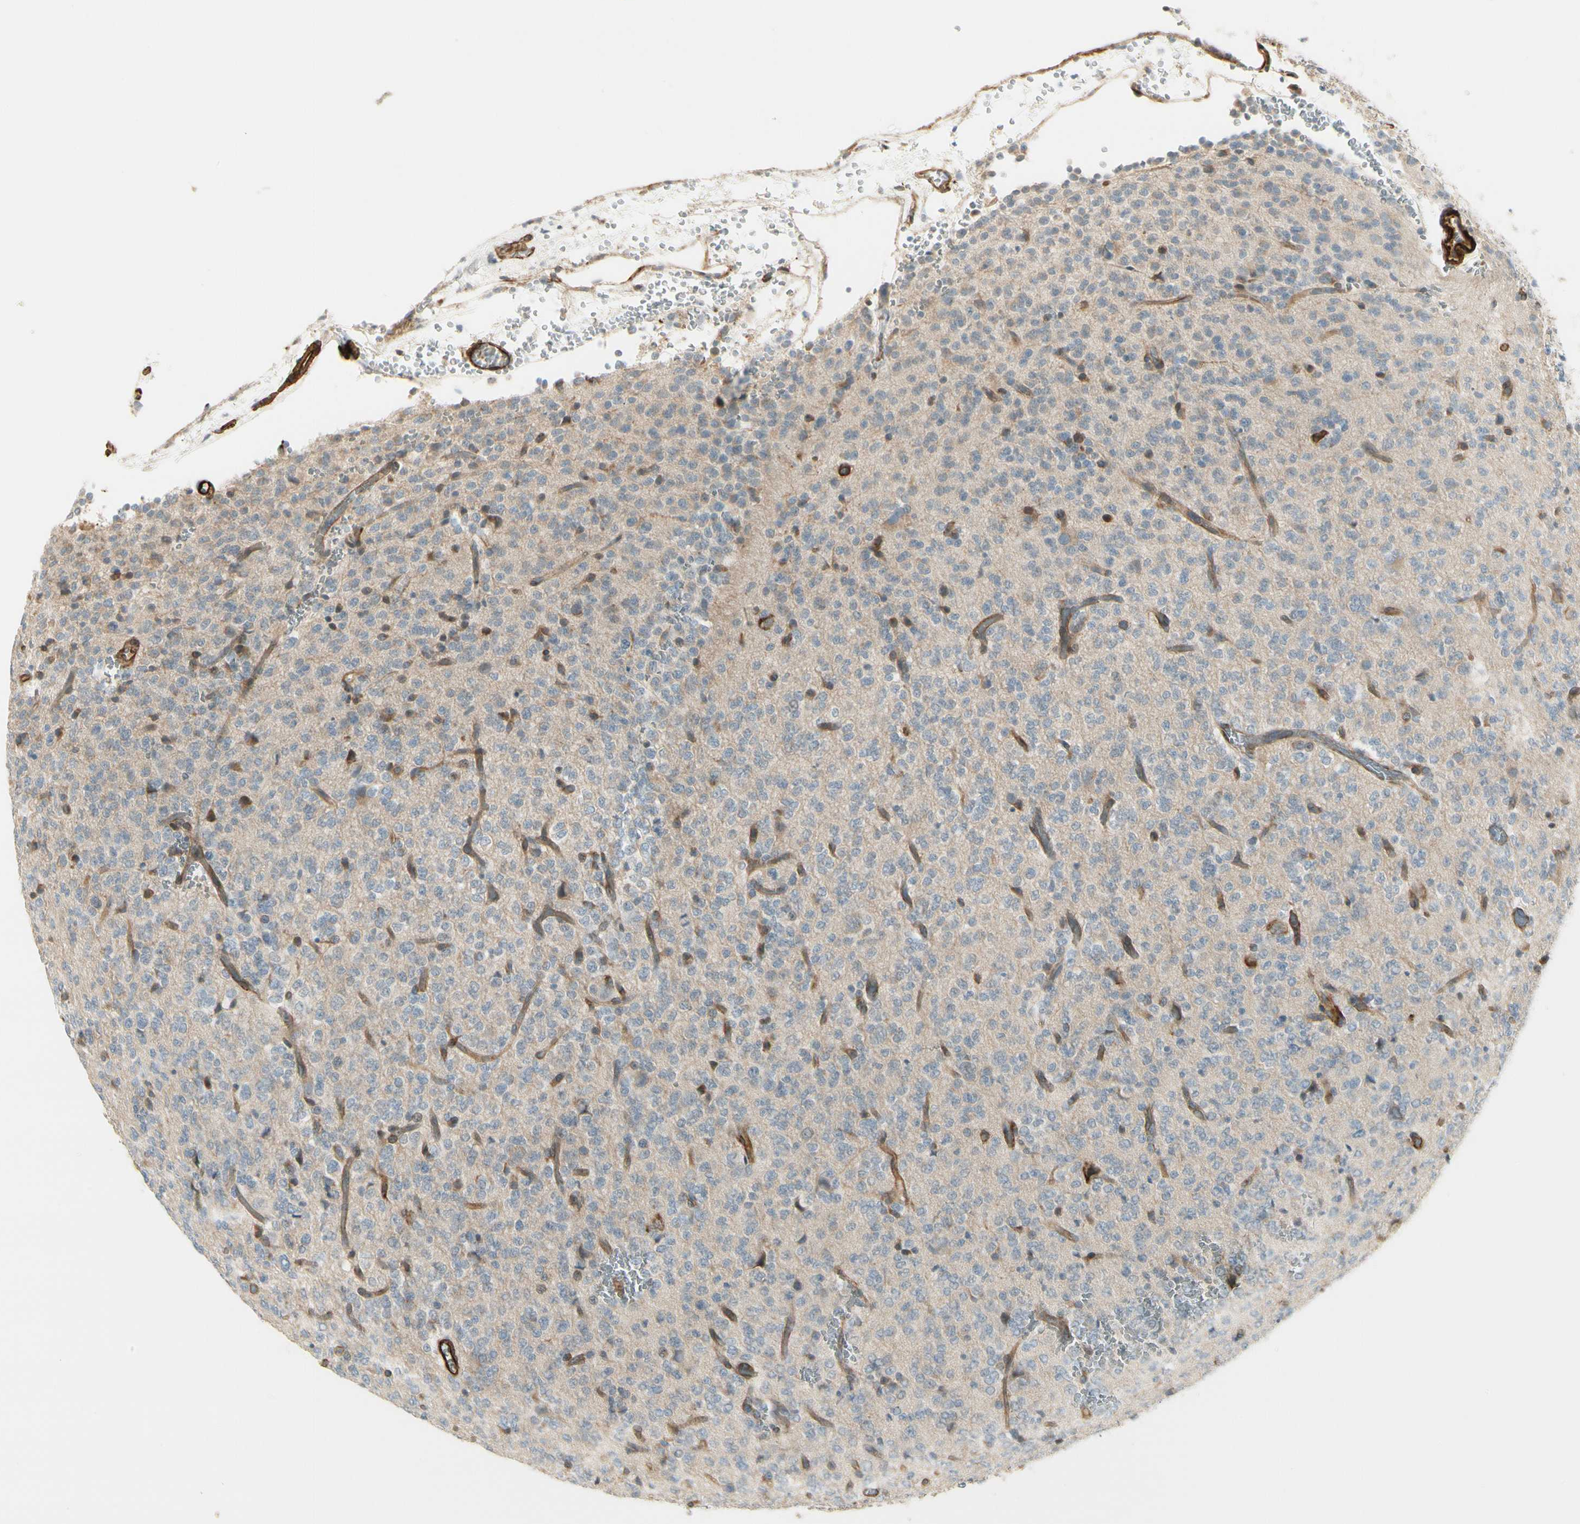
{"staining": {"intensity": "negative", "quantity": "none", "location": "none"}, "tissue": "glioma", "cell_type": "Tumor cells", "image_type": "cancer", "snomed": [{"axis": "morphology", "description": "Glioma, malignant, Low grade"}, {"axis": "topography", "description": "Brain"}], "caption": "Immunohistochemistry micrograph of neoplastic tissue: human glioma stained with DAB reveals no significant protein expression in tumor cells.", "gene": "MCAM", "patient": {"sex": "male", "age": 38}}